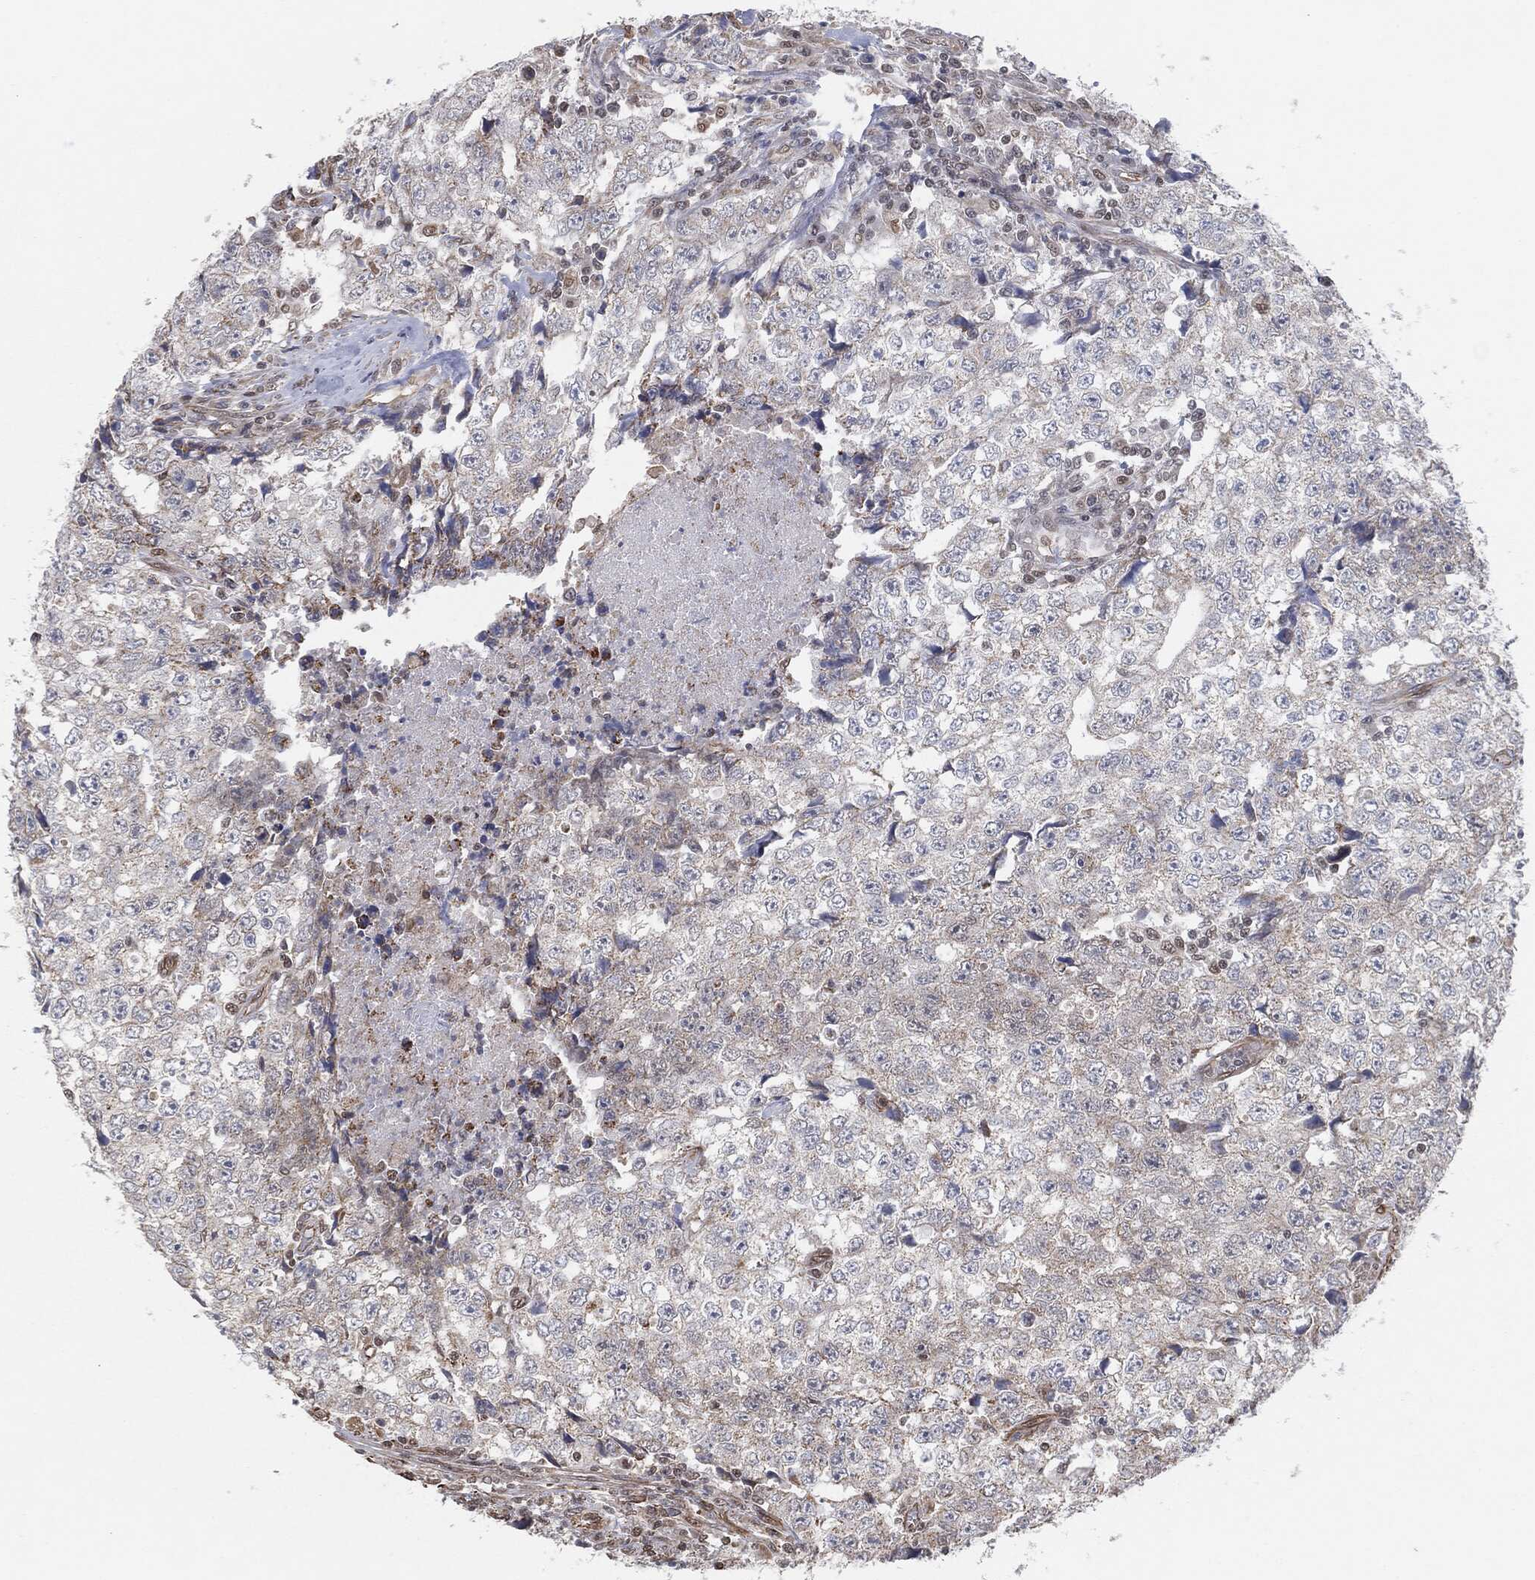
{"staining": {"intensity": "strong", "quantity": "<25%", "location": "cytoplasmic/membranous"}, "tissue": "testis cancer", "cell_type": "Tumor cells", "image_type": "cancer", "snomed": [{"axis": "morphology", "description": "Necrosis, NOS"}, {"axis": "morphology", "description": "Carcinoma, Embryonal, NOS"}, {"axis": "topography", "description": "Testis"}], "caption": "Embryonal carcinoma (testis) was stained to show a protein in brown. There is medium levels of strong cytoplasmic/membranous staining in about <25% of tumor cells.", "gene": "TP53RK", "patient": {"sex": "male", "age": 19}}